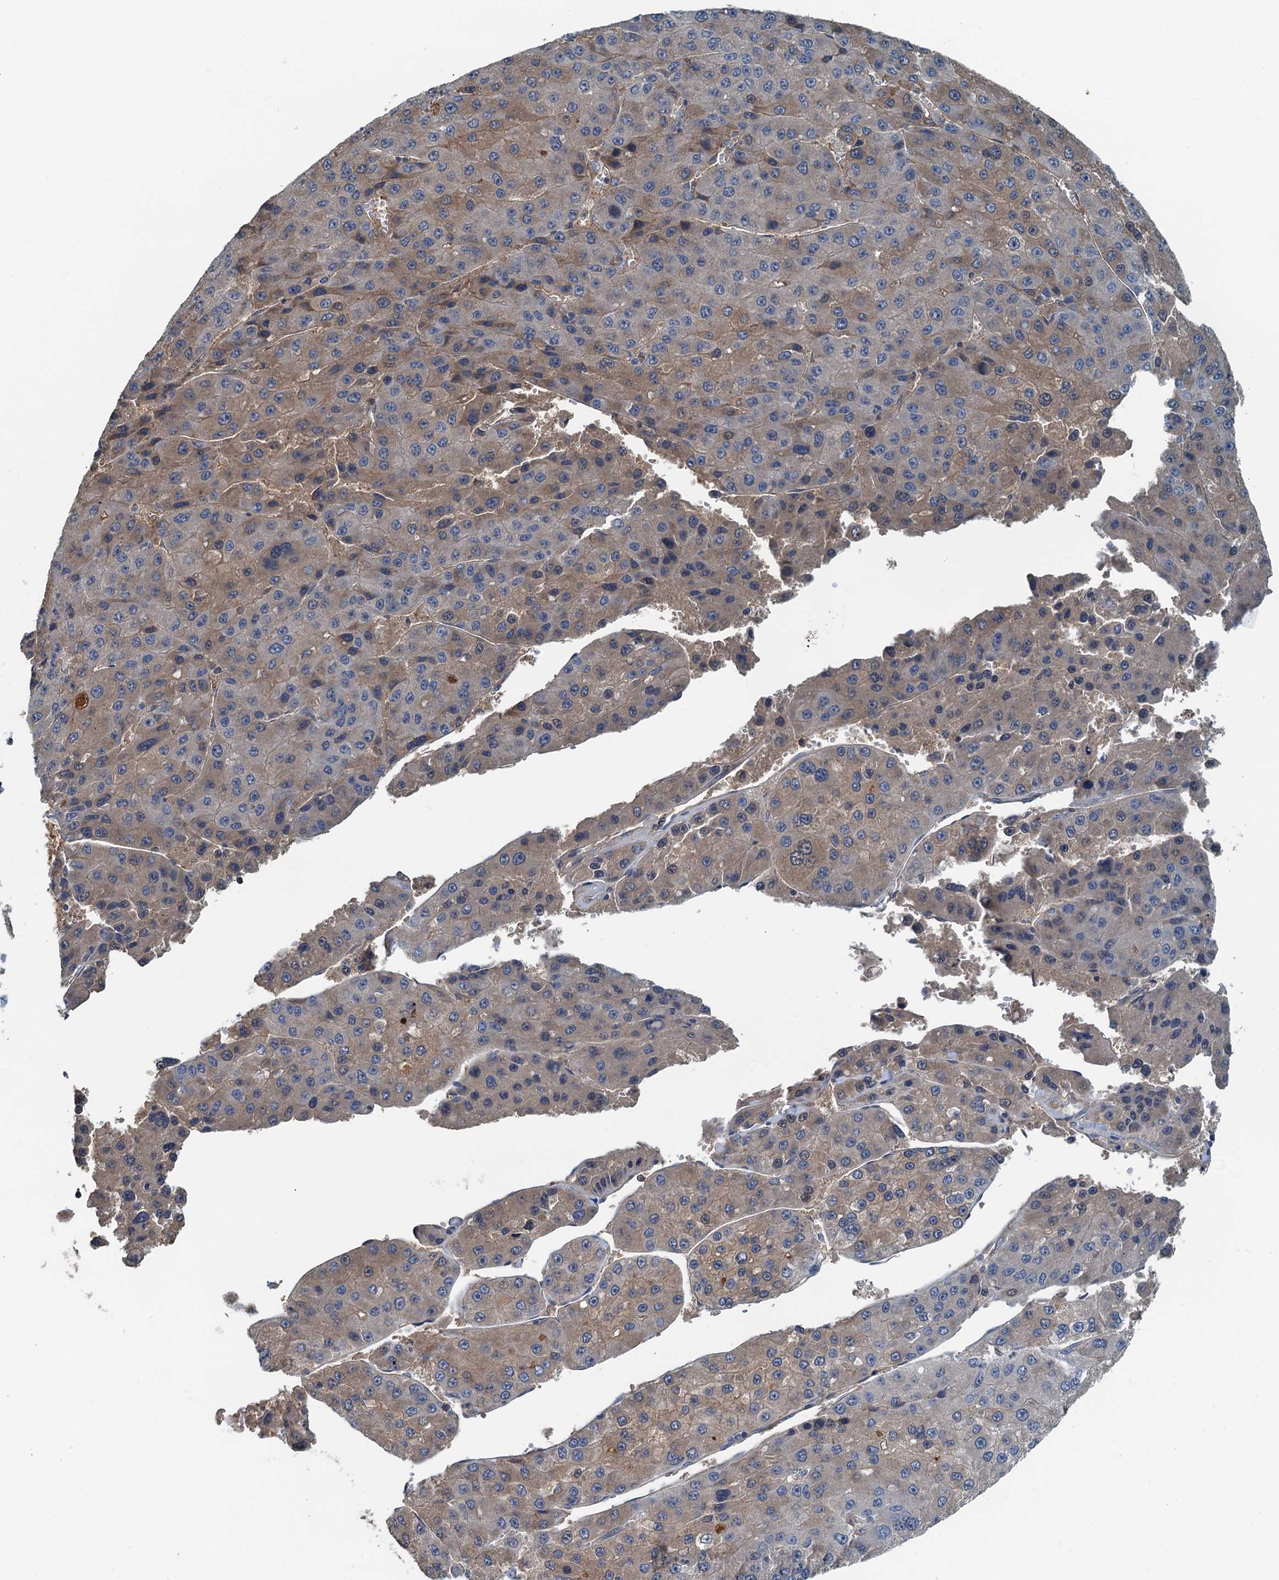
{"staining": {"intensity": "weak", "quantity": "<25%", "location": "cytoplasmic/membranous"}, "tissue": "liver cancer", "cell_type": "Tumor cells", "image_type": "cancer", "snomed": [{"axis": "morphology", "description": "Carcinoma, Hepatocellular, NOS"}, {"axis": "topography", "description": "Liver"}], "caption": "IHC of liver hepatocellular carcinoma exhibits no expression in tumor cells.", "gene": "LSM14B", "patient": {"sex": "female", "age": 73}}